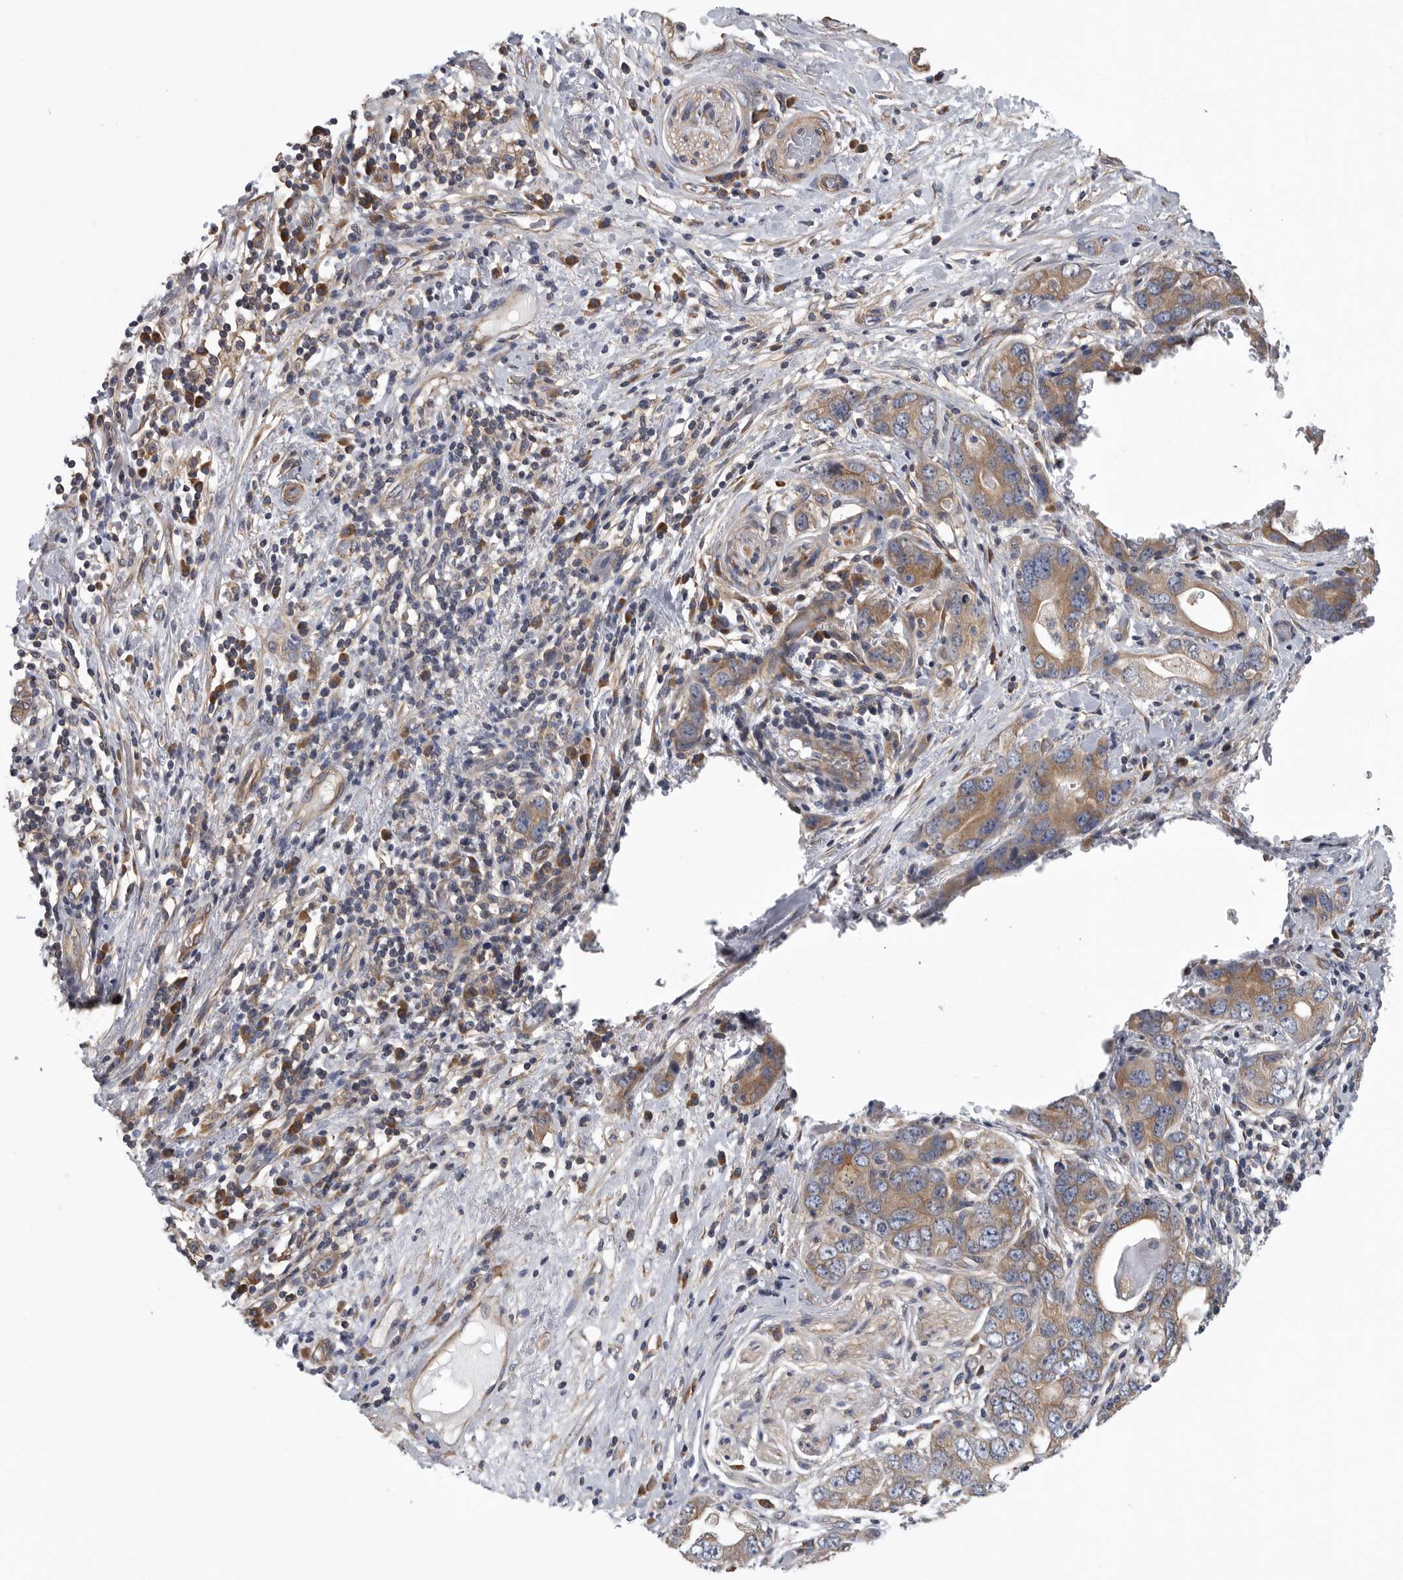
{"staining": {"intensity": "moderate", "quantity": ">75%", "location": "cytoplasmic/membranous"}, "tissue": "stomach cancer", "cell_type": "Tumor cells", "image_type": "cancer", "snomed": [{"axis": "morphology", "description": "Adenocarcinoma, NOS"}, {"axis": "topography", "description": "Stomach, lower"}], "caption": "Immunohistochemical staining of stomach cancer (adenocarcinoma) reveals moderate cytoplasmic/membranous protein staining in about >75% of tumor cells.", "gene": "OXR1", "patient": {"sex": "female", "age": 93}}